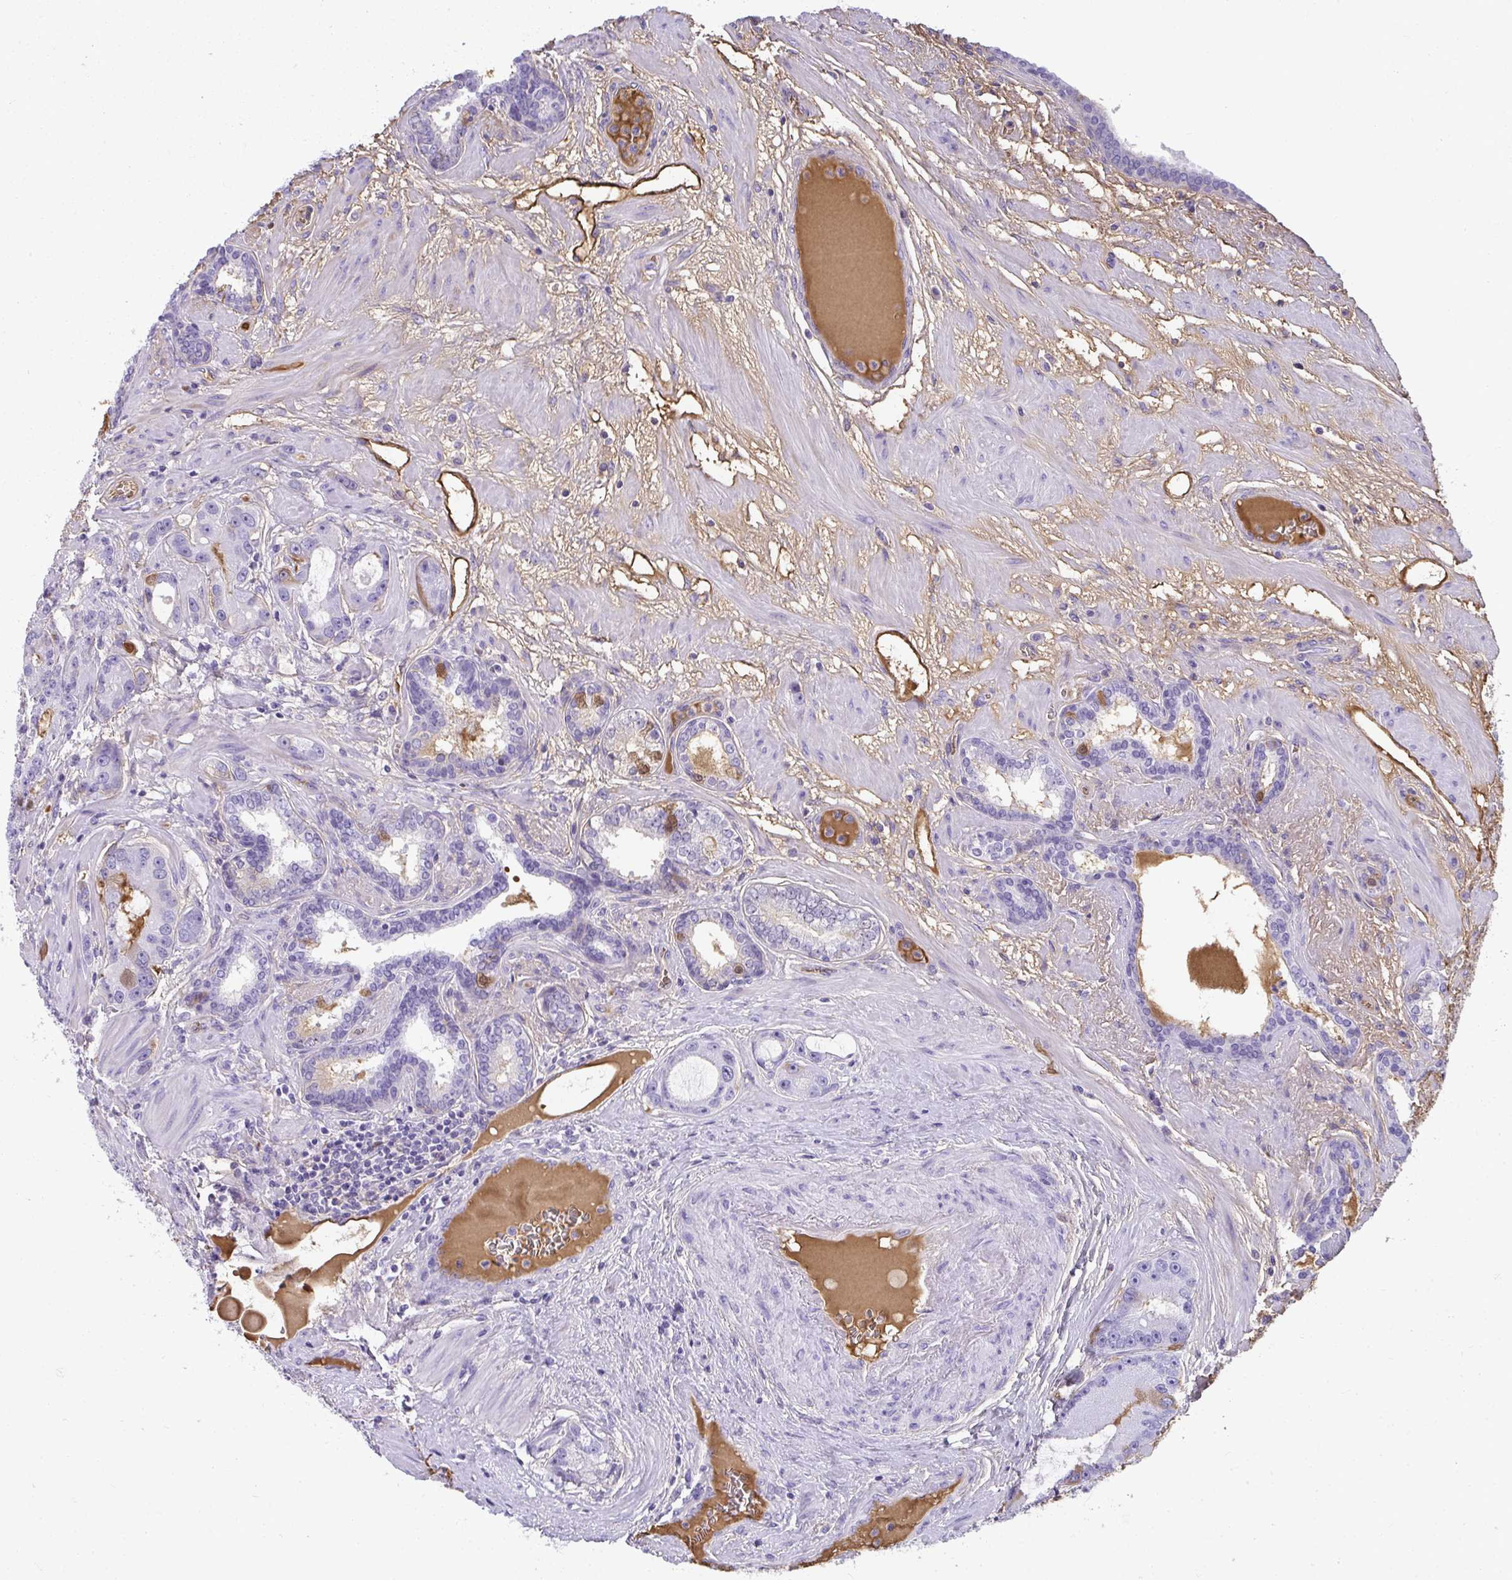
{"staining": {"intensity": "moderate", "quantity": "<25%", "location": "cytoplasmic/membranous,nuclear"}, "tissue": "prostate cancer", "cell_type": "Tumor cells", "image_type": "cancer", "snomed": [{"axis": "morphology", "description": "Adenocarcinoma, High grade"}, {"axis": "topography", "description": "Prostate"}], "caption": "This image demonstrates immunohistochemistry (IHC) staining of prostate cancer (high-grade adenocarcinoma), with low moderate cytoplasmic/membranous and nuclear staining in about <25% of tumor cells.", "gene": "ZSWIM3", "patient": {"sex": "male", "age": 65}}